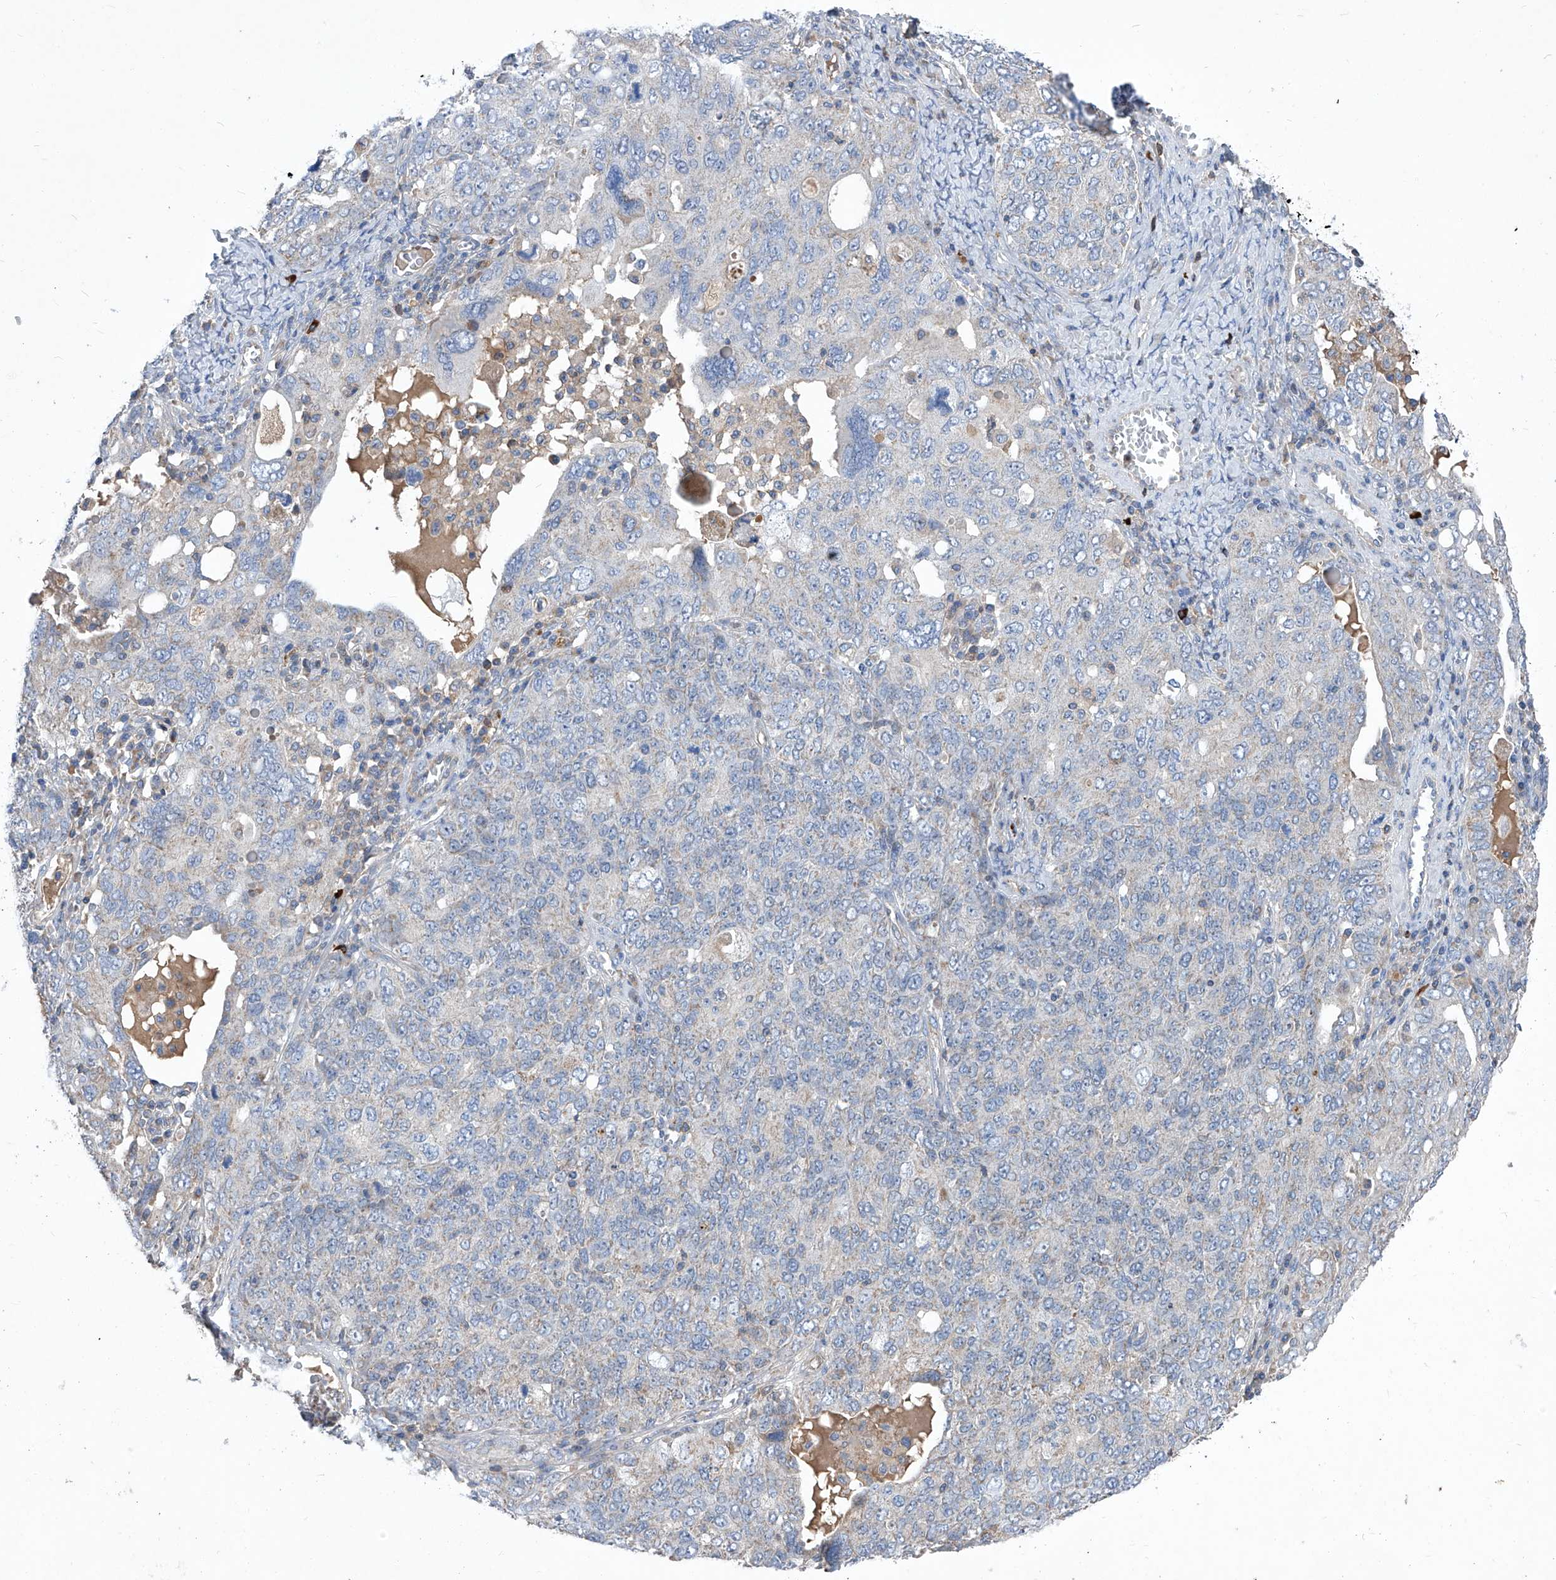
{"staining": {"intensity": "negative", "quantity": "none", "location": "none"}, "tissue": "ovarian cancer", "cell_type": "Tumor cells", "image_type": "cancer", "snomed": [{"axis": "morphology", "description": "Carcinoma, endometroid"}, {"axis": "topography", "description": "Ovary"}], "caption": "Tumor cells are negative for protein expression in human ovarian cancer.", "gene": "EPHA8", "patient": {"sex": "female", "age": 62}}